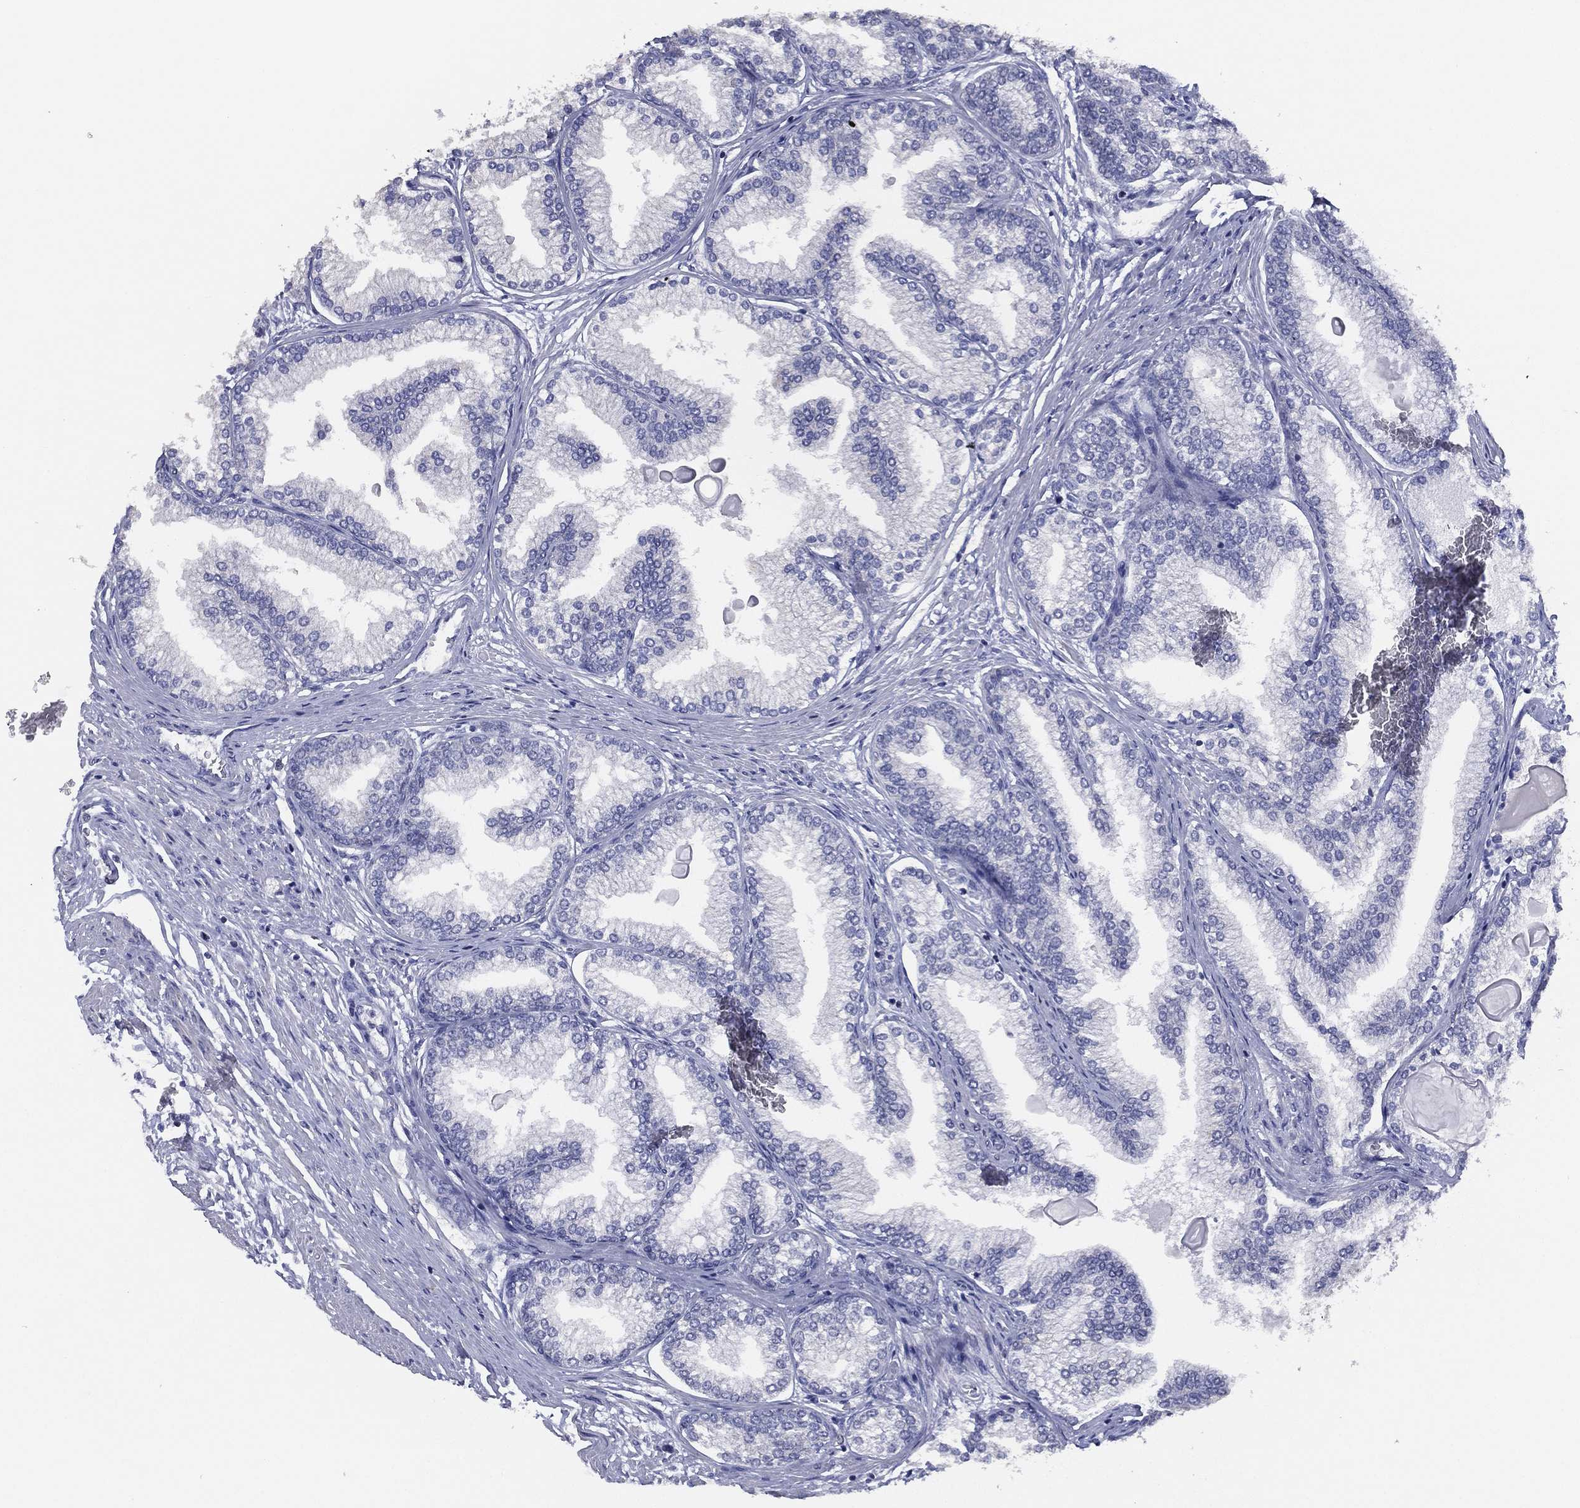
{"staining": {"intensity": "negative", "quantity": "none", "location": "none"}, "tissue": "prostate", "cell_type": "Glandular cells", "image_type": "normal", "snomed": [{"axis": "morphology", "description": "Normal tissue, NOS"}, {"axis": "topography", "description": "Prostate"}], "caption": "IHC histopathology image of benign prostate: human prostate stained with DAB (3,3'-diaminobenzidine) demonstrates no significant protein staining in glandular cells.", "gene": "SLC13A4", "patient": {"sex": "male", "age": 72}}